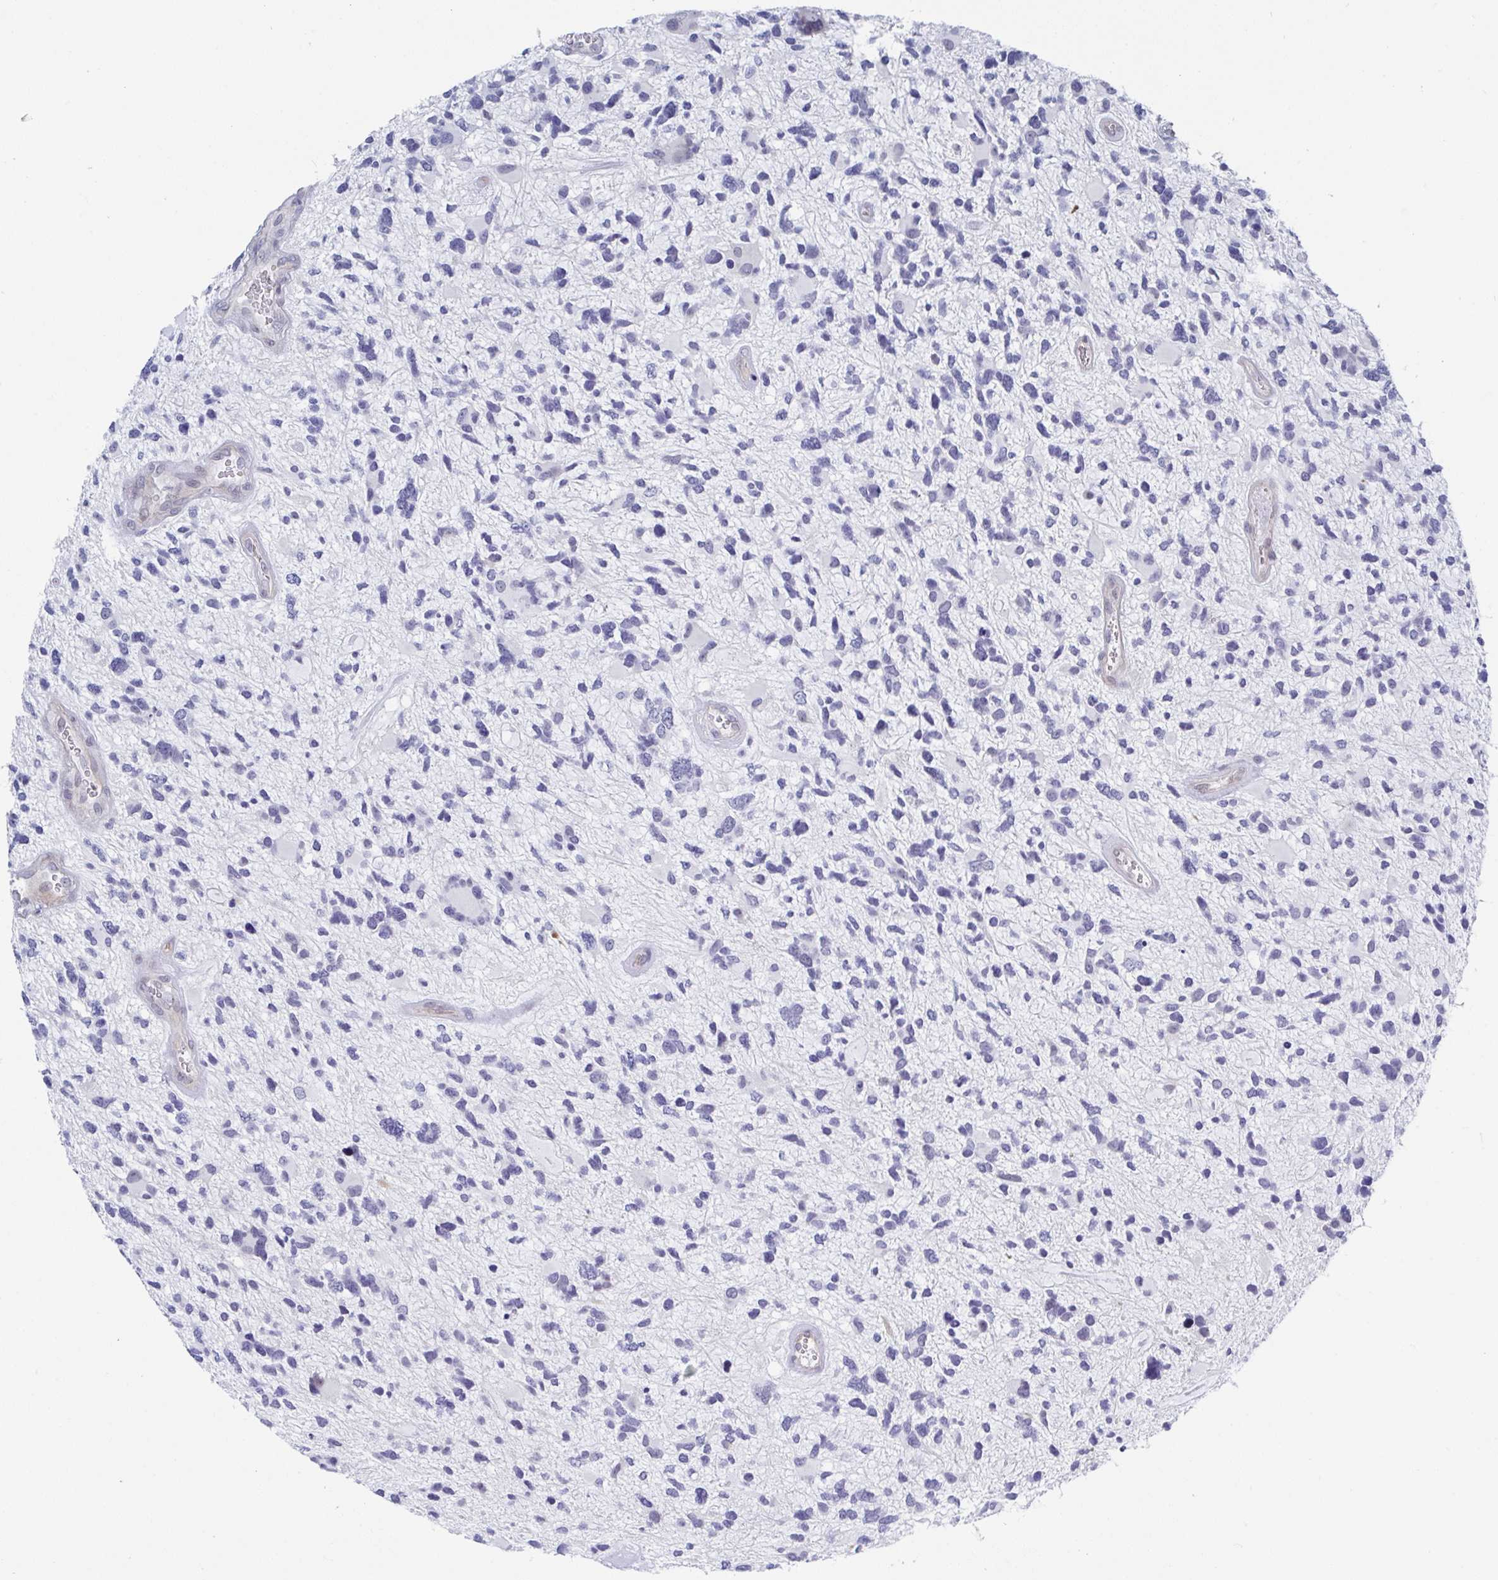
{"staining": {"intensity": "negative", "quantity": "none", "location": "none"}, "tissue": "glioma", "cell_type": "Tumor cells", "image_type": "cancer", "snomed": [{"axis": "morphology", "description": "Glioma, malignant, High grade"}, {"axis": "topography", "description": "Brain"}], "caption": "The immunohistochemistry micrograph has no significant staining in tumor cells of malignant glioma (high-grade) tissue. (Stains: DAB immunohistochemistry with hematoxylin counter stain, Microscopy: brightfield microscopy at high magnification).", "gene": "MFSD4A", "patient": {"sex": "female", "age": 11}}